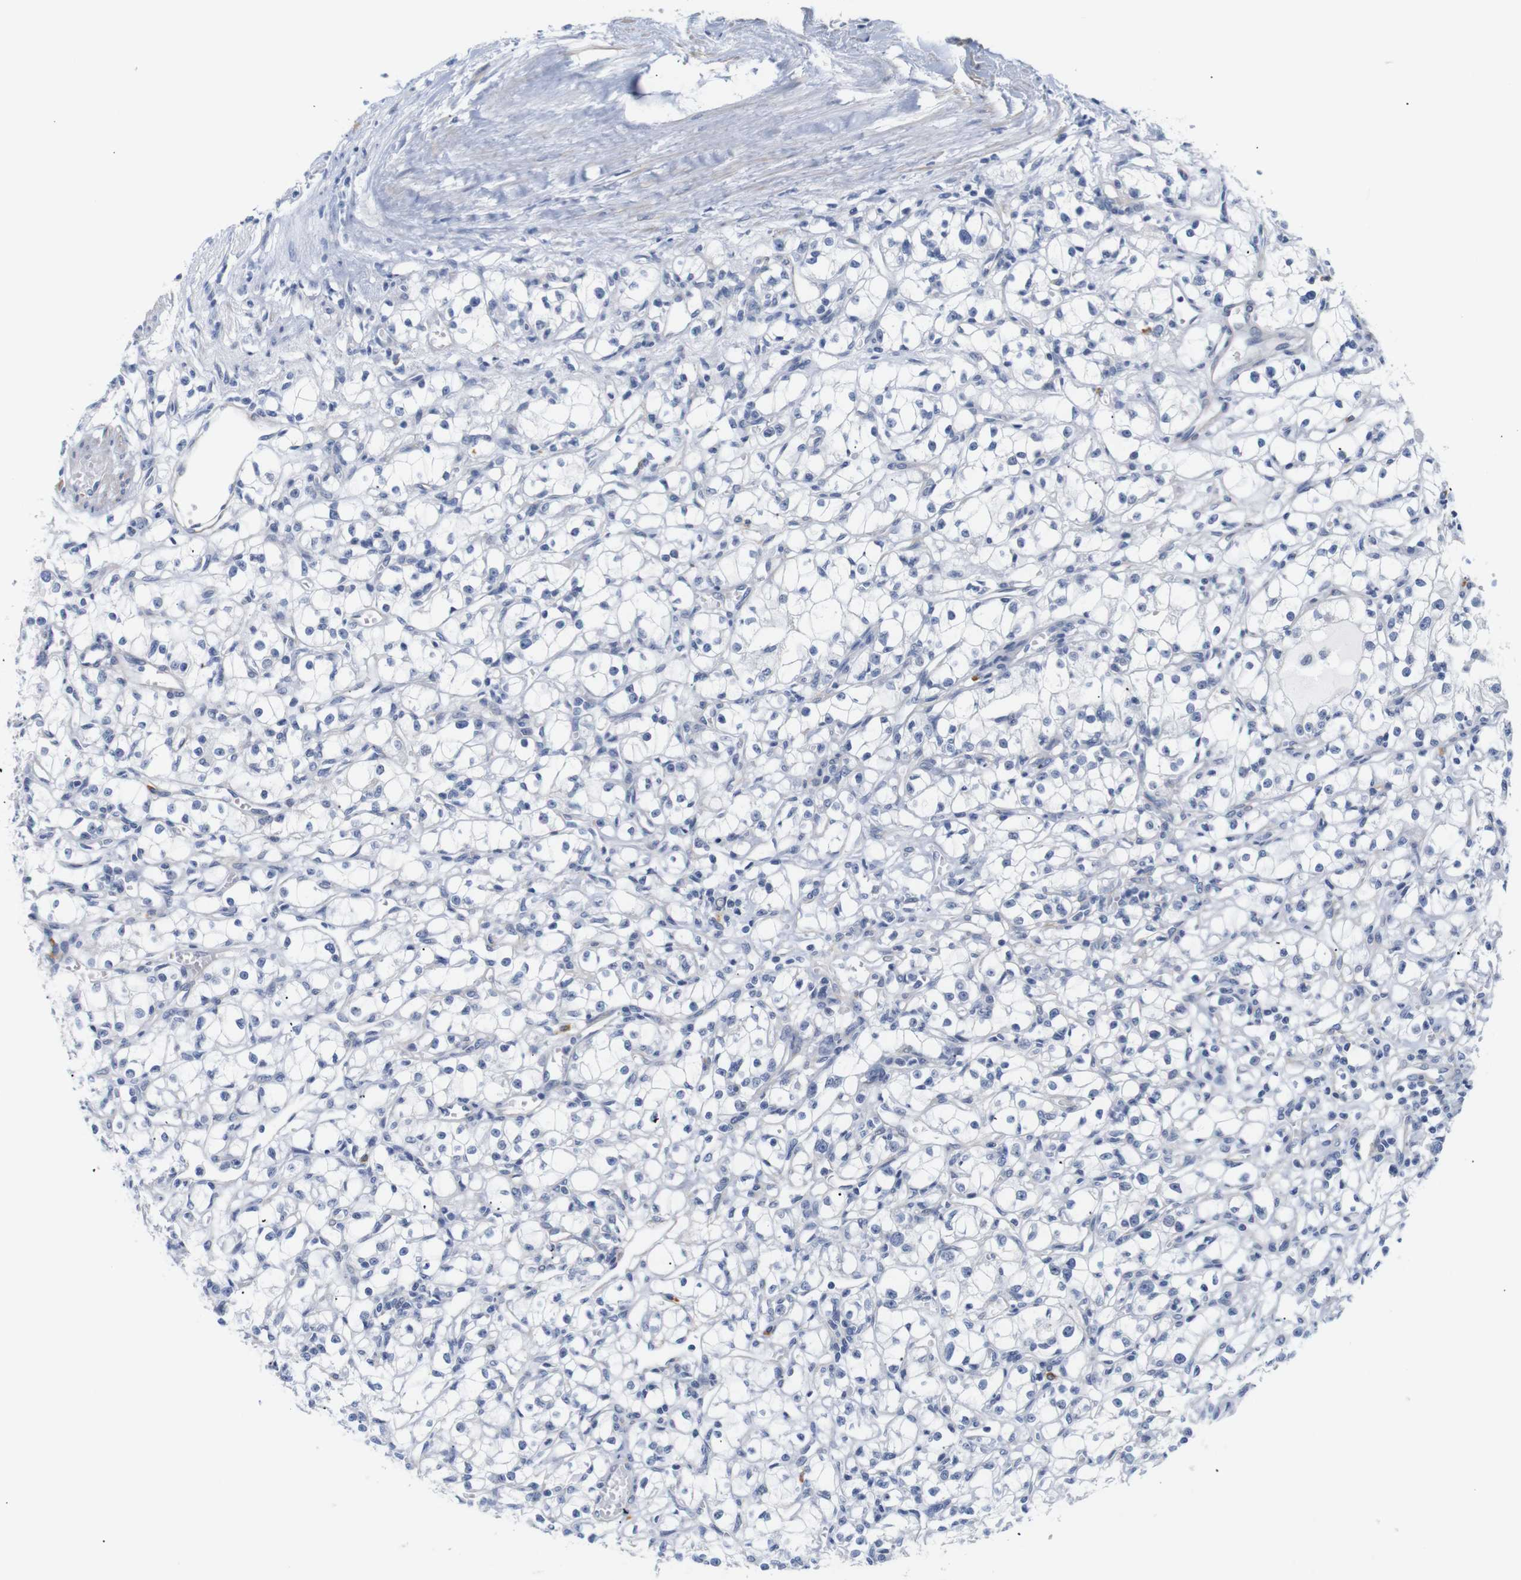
{"staining": {"intensity": "negative", "quantity": "none", "location": "none"}, "tissue": "renal cancer", "cell_type": "Tumor cells", "image_type": "cancer", "snomed": [{"axis": "morphology", "description": "Adenocarcinoma, NOS"}, {"axis": "topography", "description": "Kidney"}], "caption": "Protein analysis of adenocarcinoma (renal) reveals no significant expression in tumor cells. (Immunohistochemistry, brightfield microscopy, high magnification).", "gene": "STMN3", "patient": {"sex": "male", "age": 56}}